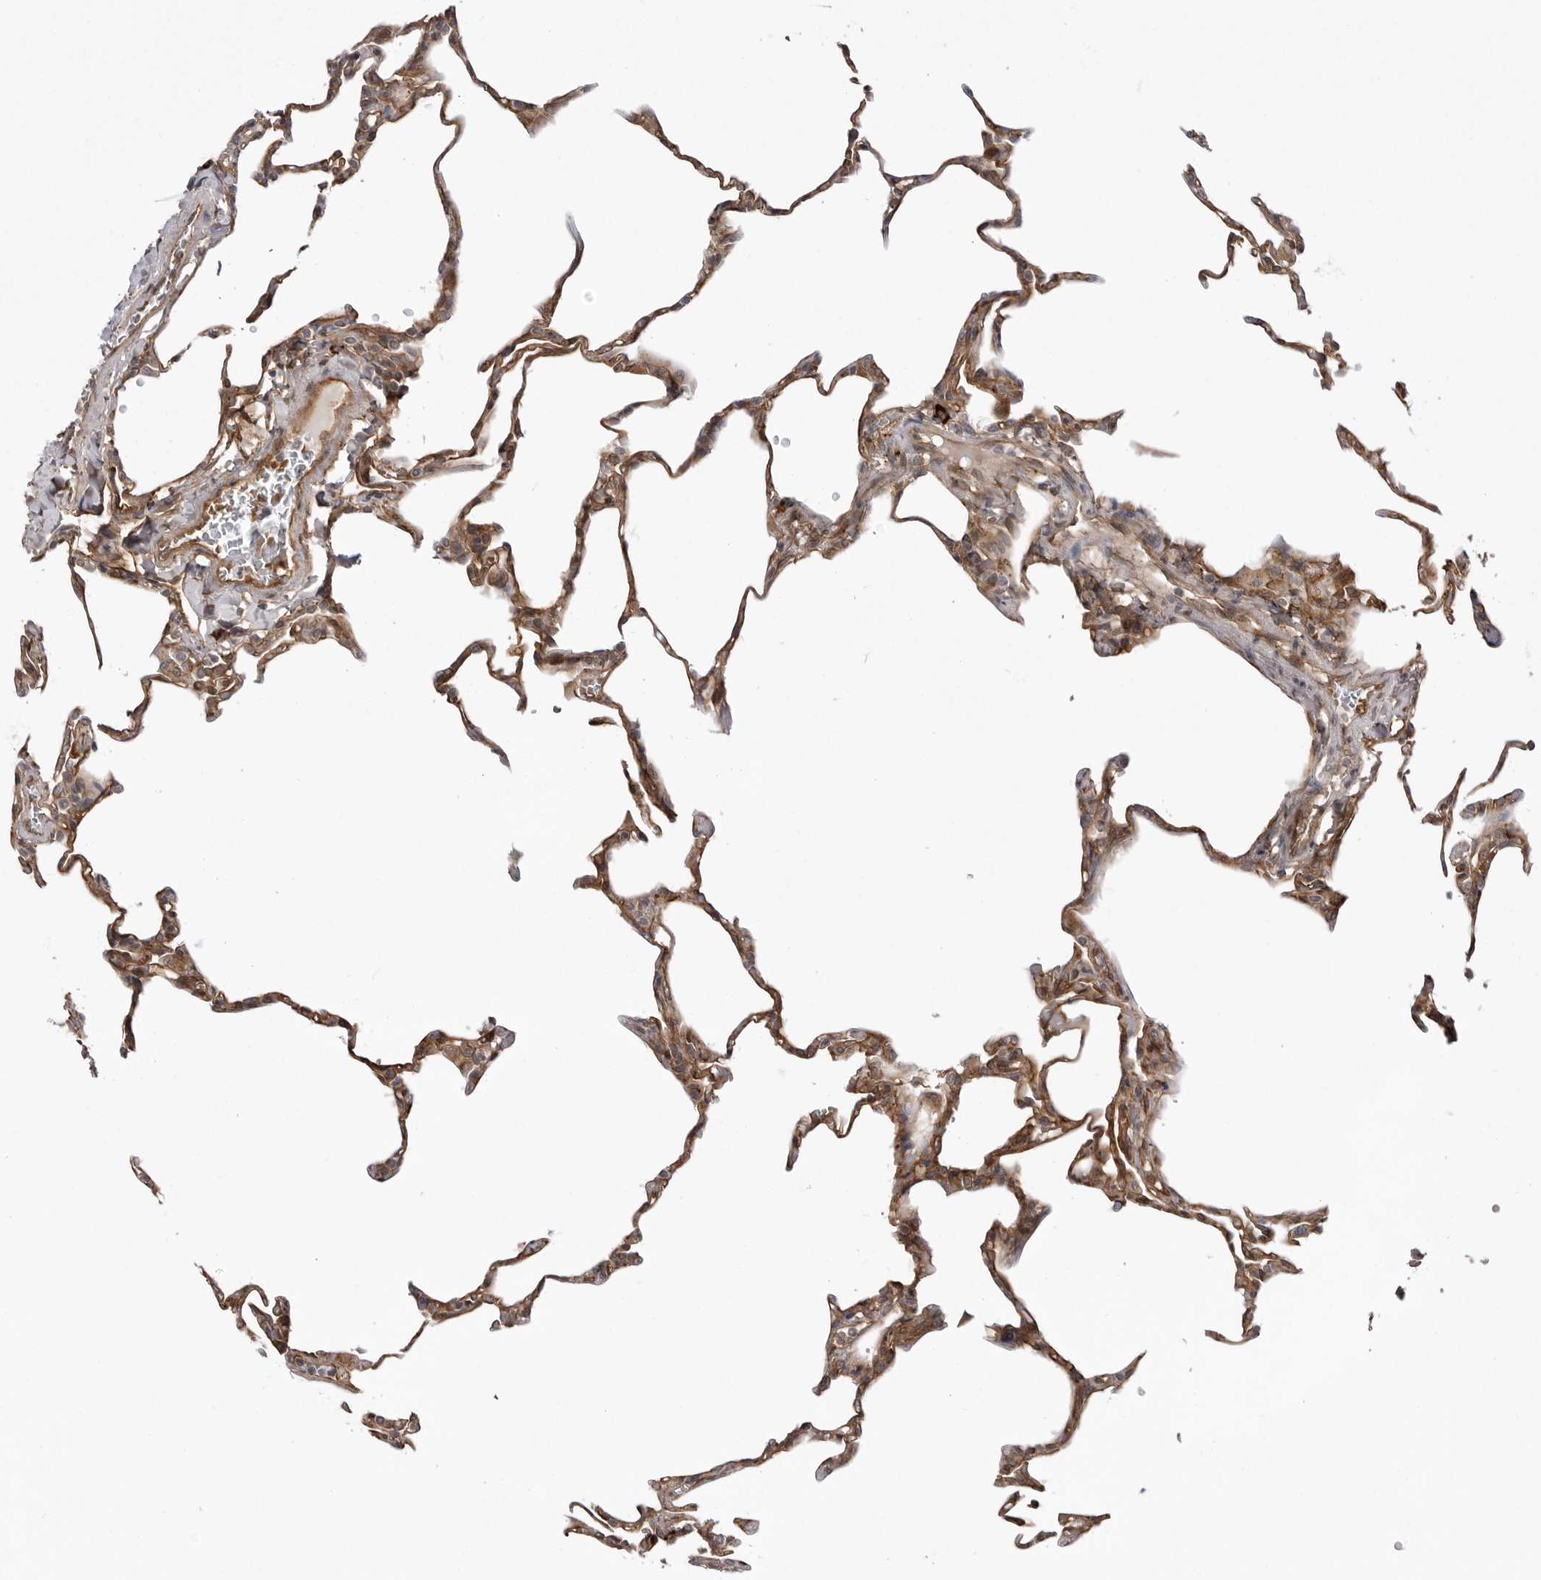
{"staining": {"intensity": "moderate", "quantity": "25%-75%", "location": "cytoplasmic/membranous"}, "tissue": "lung", "cell_type": "Alveolar cells", "image_type": "normal", "snomed": [{"axis": "morphology", "description": "Normal tissue, NOS"}, {"axis": "topography", "description": "Lung"}], "caption": "Immunohistochemistry (IHC) staining of unremarkable lung, which displays medium levels of moderate cytoplasmic/membranous expression in about 25%-75% of alveolar cells indicating moderate cytoplasmic/membranous protein staining. The staining was performed using DAB (3,3'-diaminobenzidine) (brown) for protein detection and nuclei were counterstained in hematoxylin (blue).", "gene": "ARL5A", "patient": {"sex": "male", "age": 20}}